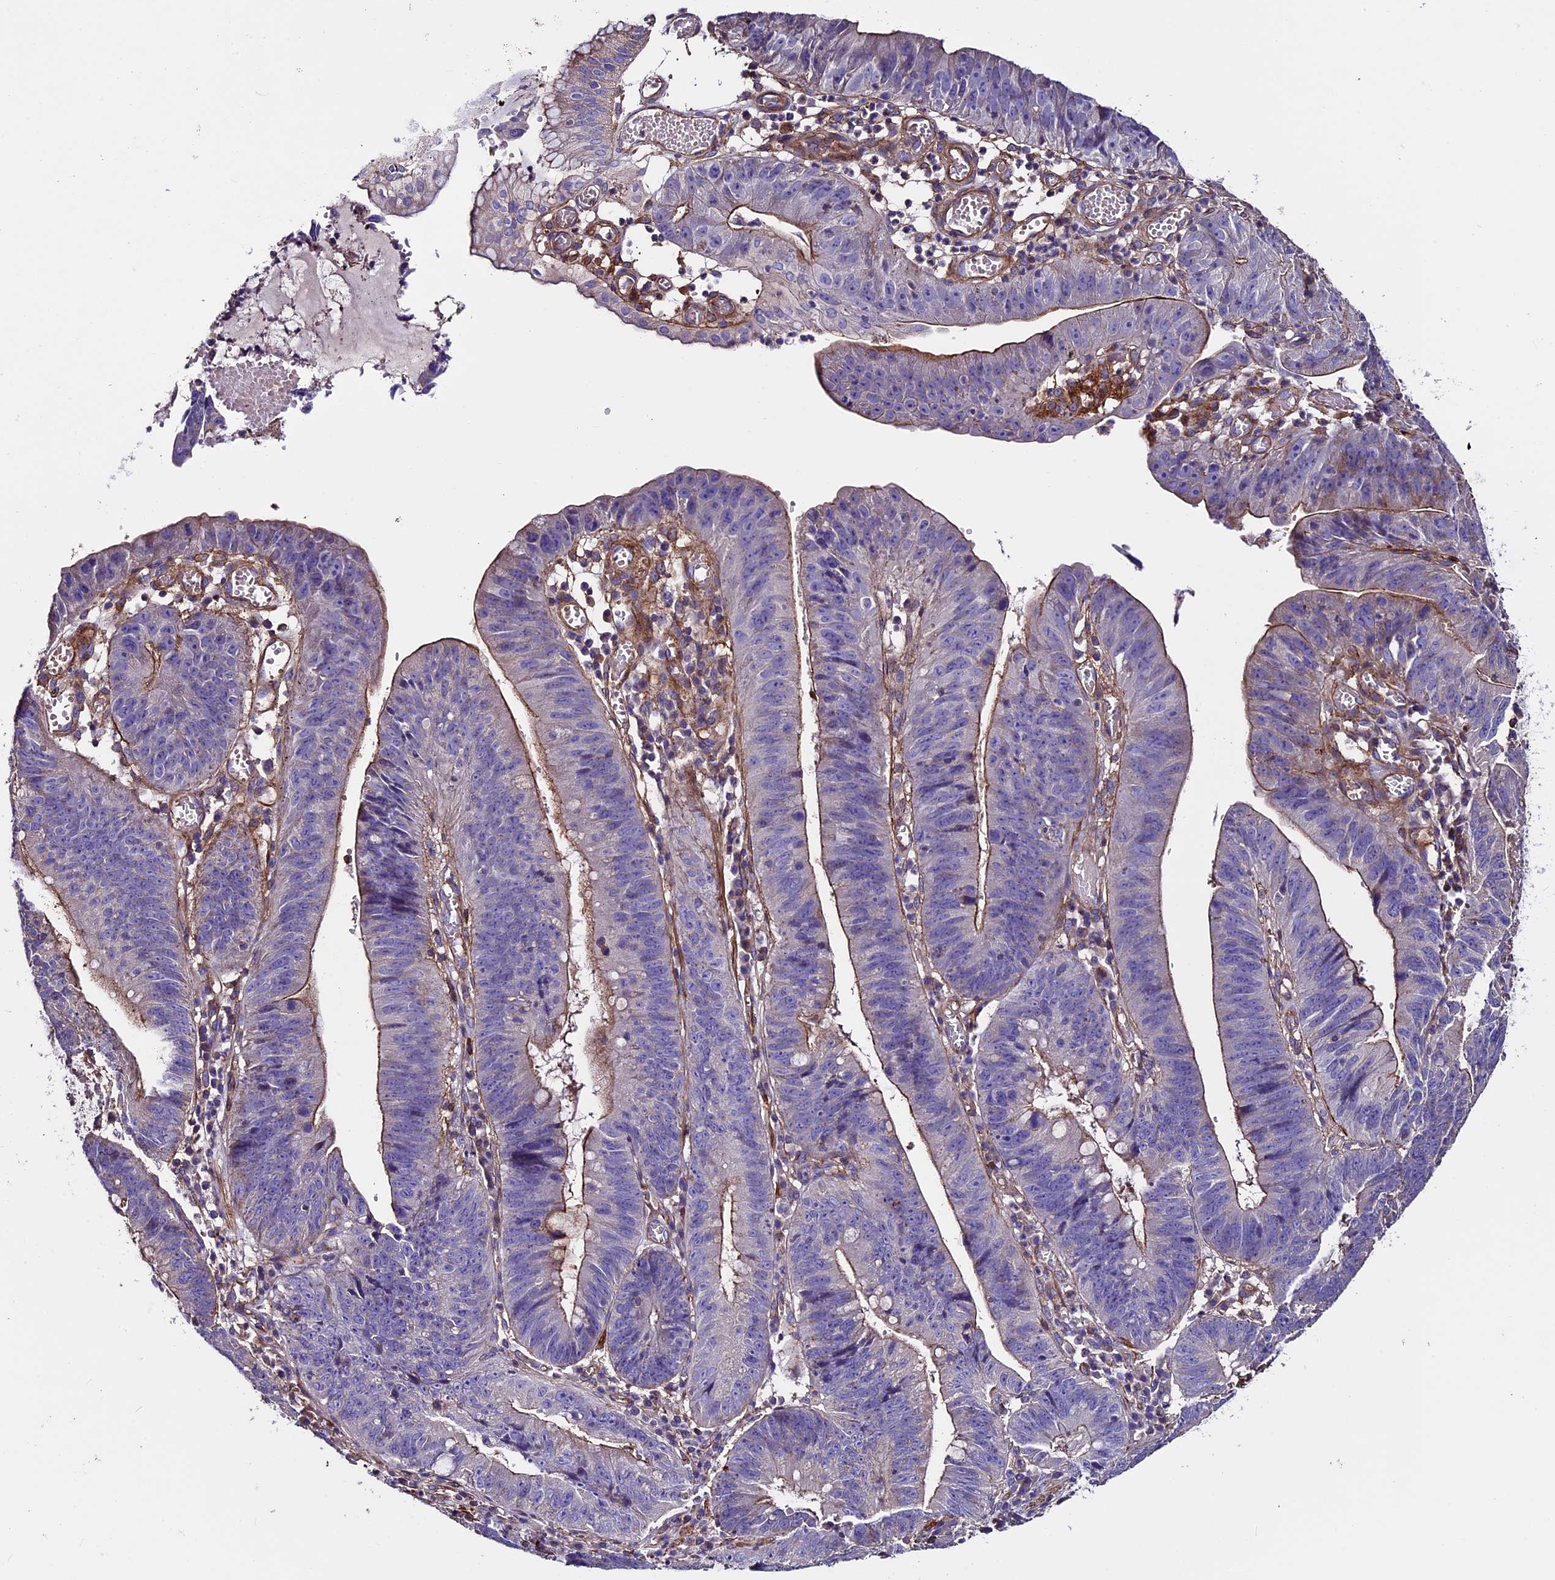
{"staining": {"intensity": "weak", "quantity": "25%-75%", "location": "cytoplasmic/membranous"}, "tissue": "stomach cancer", "cell_type": "Tumor cells", "image_type": "cancer", "snomed": [{"axis": "morphology", "description": "Adenocarcinoma, NOS"}, {"axis": "topography", "description": "Stomach"}], "caption": "Stomach adenocarcinoma stained for a protein demonstrates weak cytoplasmic/membranous positivity in tumor cells. The staining was performed using DAB (3,3'-diaminobenzidine) to visualize the protein expression in brown, while the nuclei were stained in blue with hematoxylin (Magnification: 20x).", "gene": "EVA1B", "patient": {"sex": "male", "age": 59}}